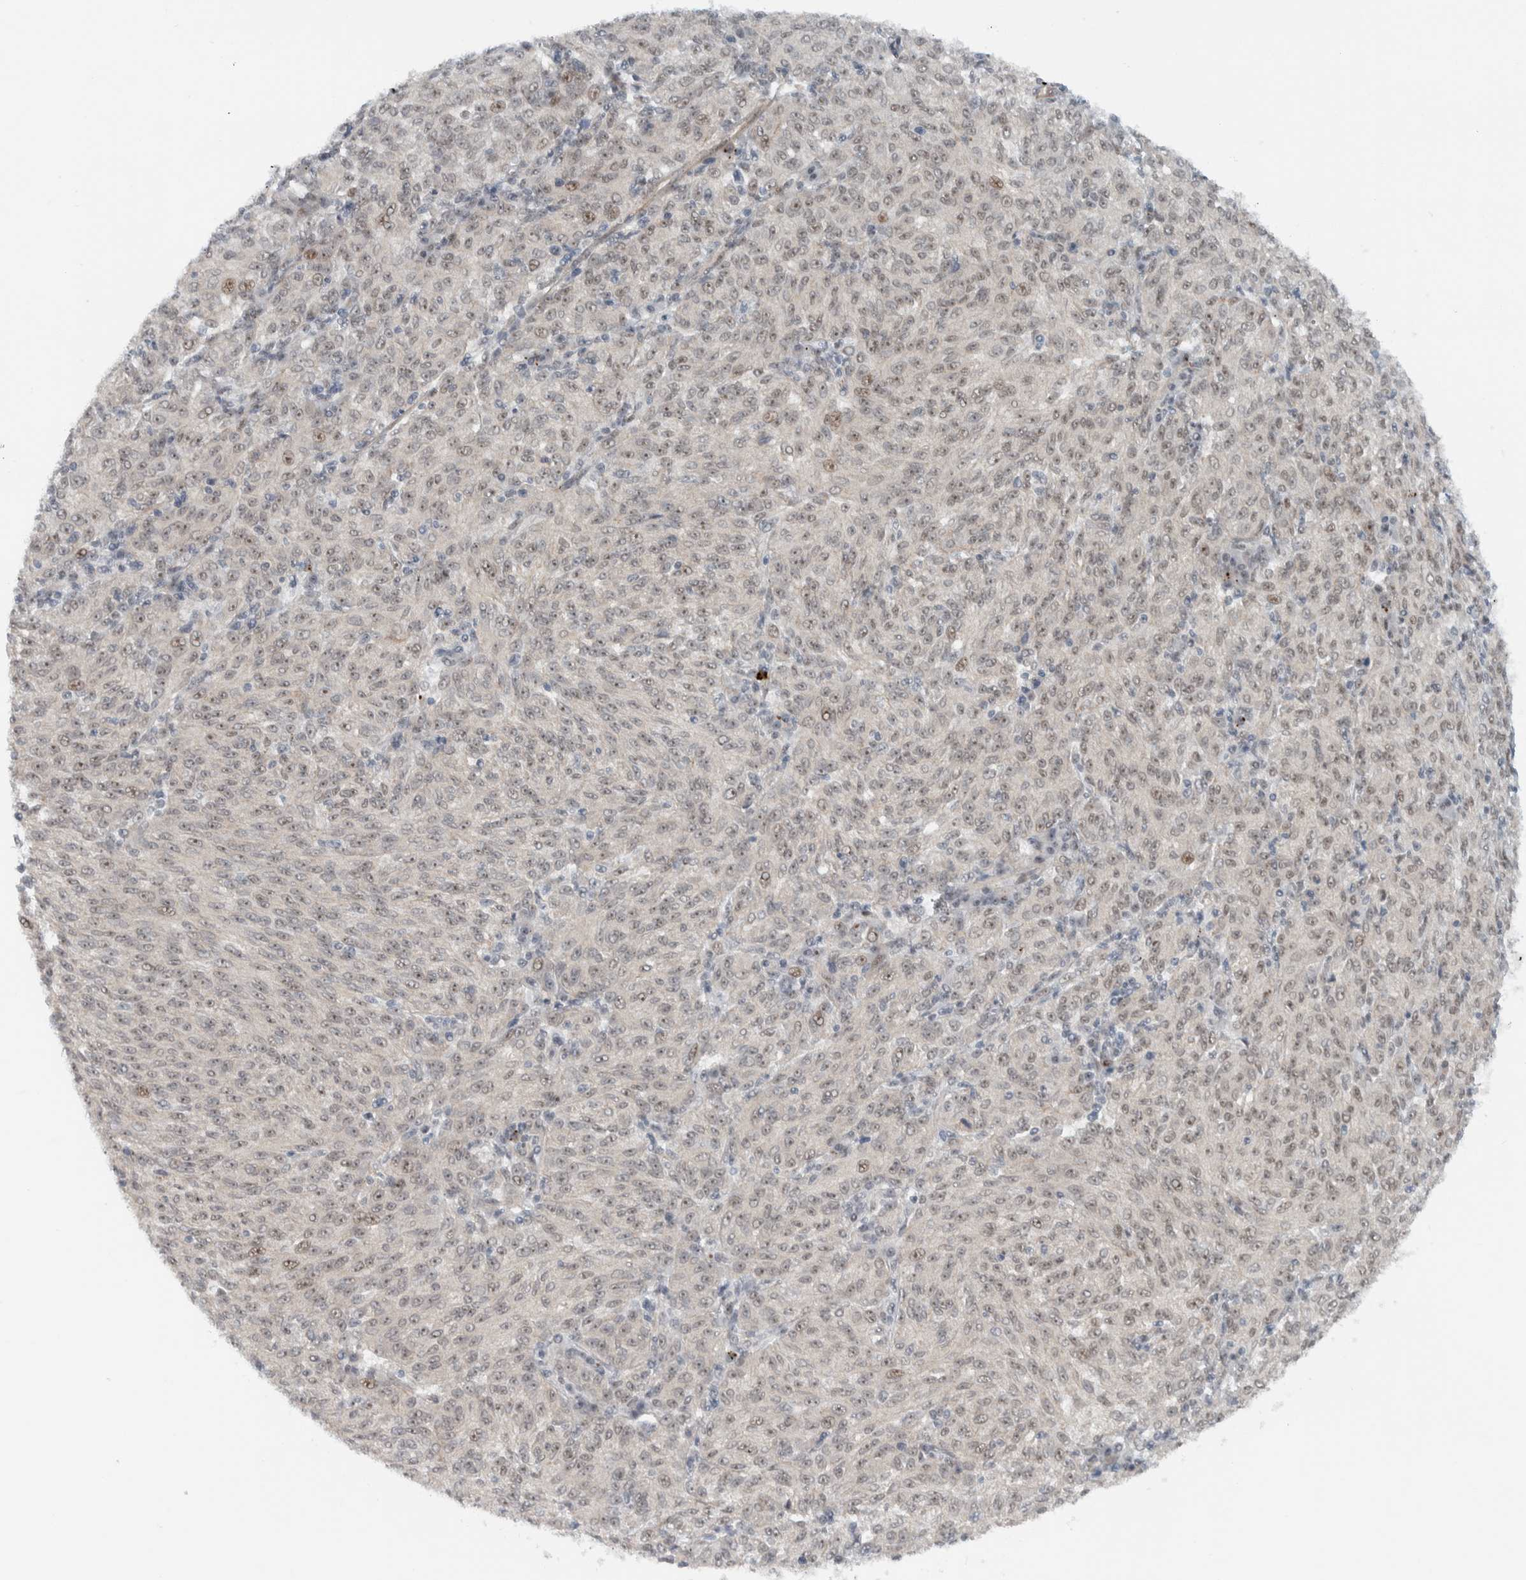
{"staining": {"intensity": "weak", "quantity": ">75%", "location": "nuclear"}, "tissue": "melanoma", "cell_type": "Tumor cells", "image_type": "cancer", "snomed": [{"axis": "morphology", "description": "Malignant melanoma, NOS"}, {"axis": "topography", "description": "Skin"}], "caption": "Immunohistochemical staining of melanoma reveals low levels of weak nuclear staining in about >75% of tumor cells.", "gene": "ZFP91", "patient": {"sex": "female", "age": 72}}